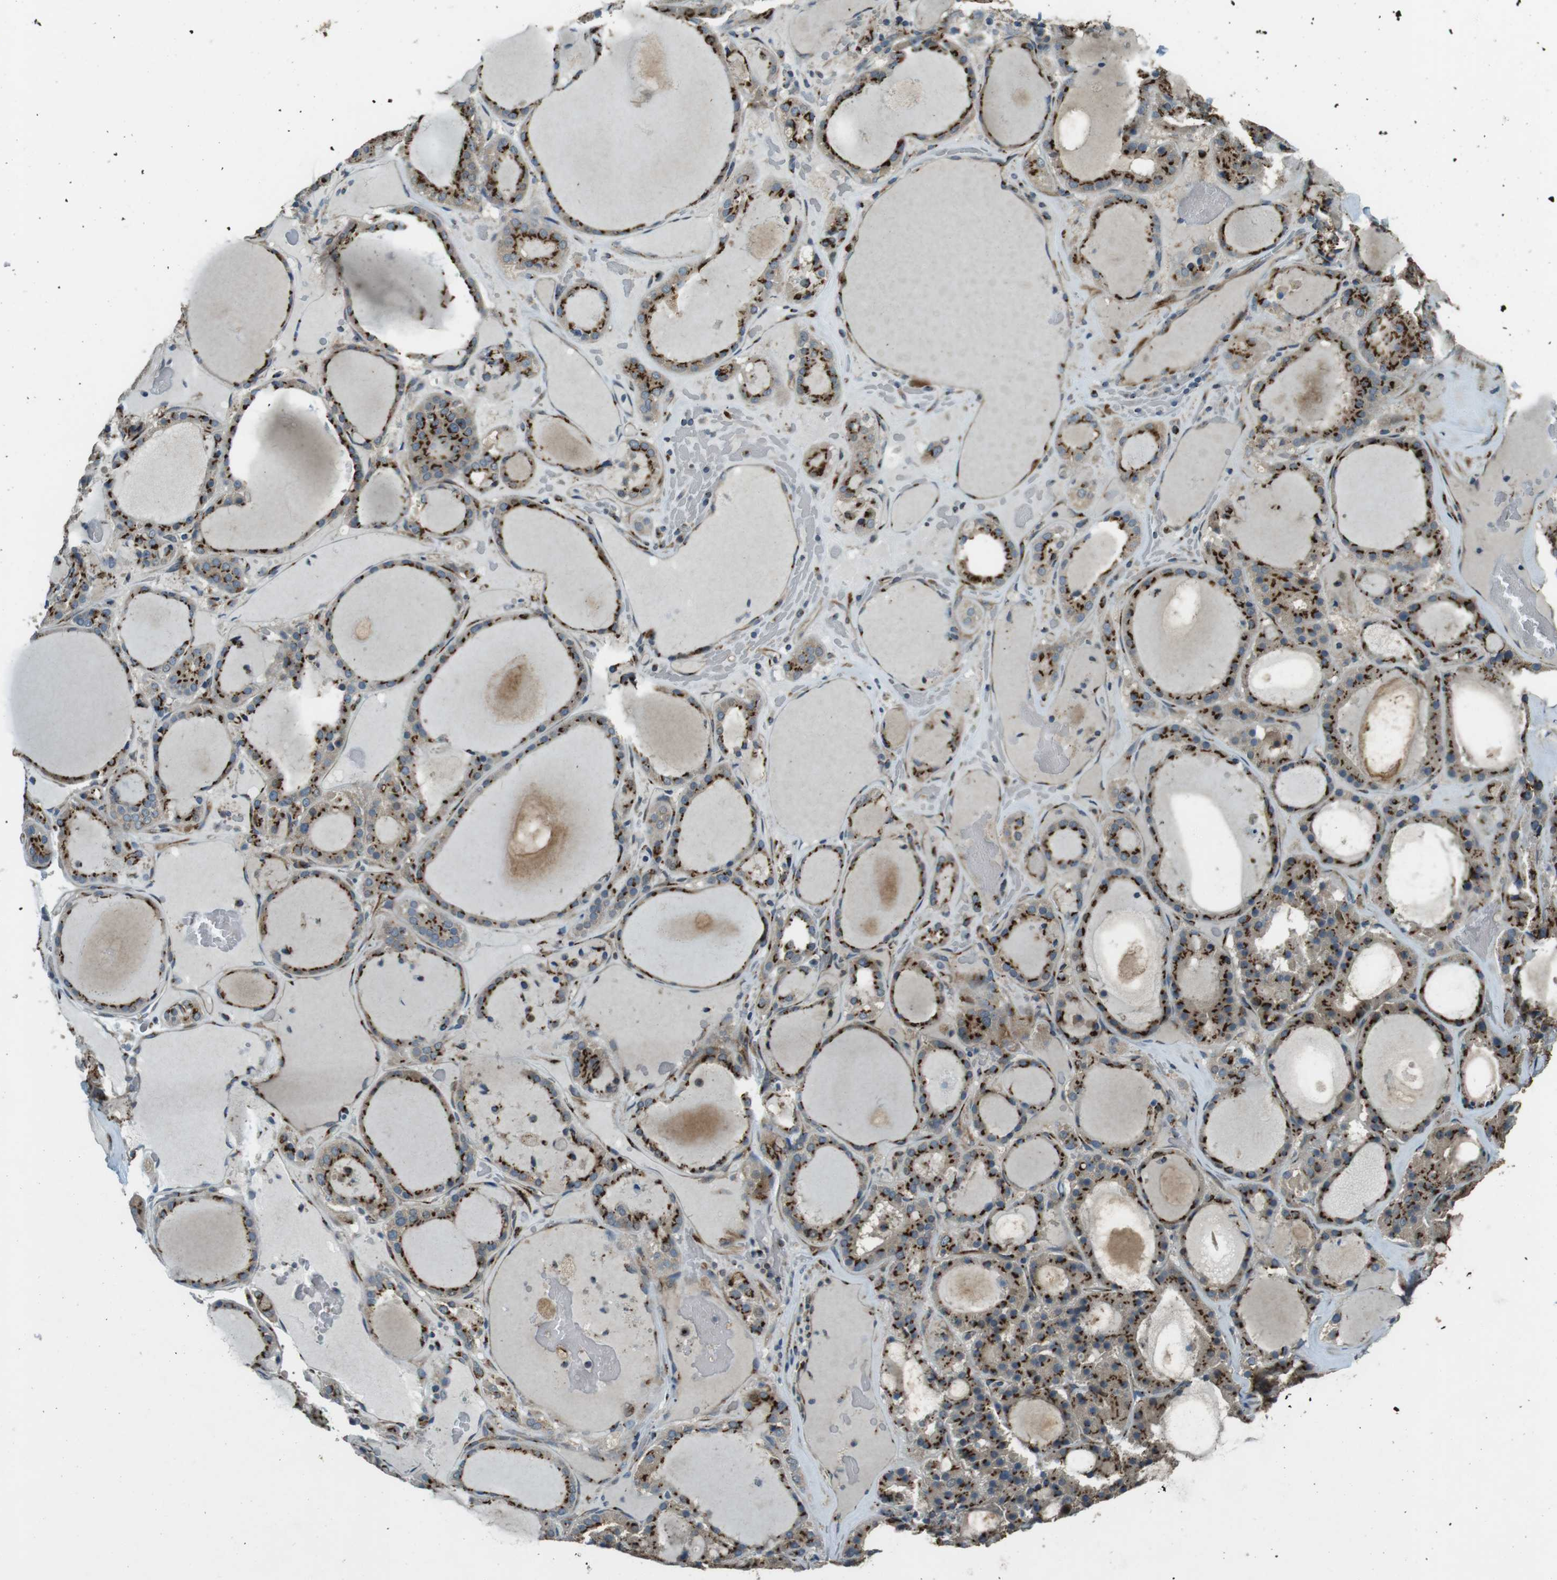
{"staining": {"intensity": "strong", "quantity": ">75%", "location": "cytoplasmic/membranous"}, "tissue": "thyroid gland", "cell_type": "Glandular cells", "image_type": "normal", "snomed": [{"axis": "morphology", "description": "Normal tissue, NOS"}, {"axis": "morphology", "description": "Carcinoma, NOS"}, {"axis": "topography", "description": "Thyroid gland"}], "caption": "The photomicrograph reveals staining of benign thyroid gland, revealing strong cytoplasmic/membranous protein staining (brown color) within glandular cells.", "gene": "TMEM115", "patient": {"sex": "female", "age": 86}}